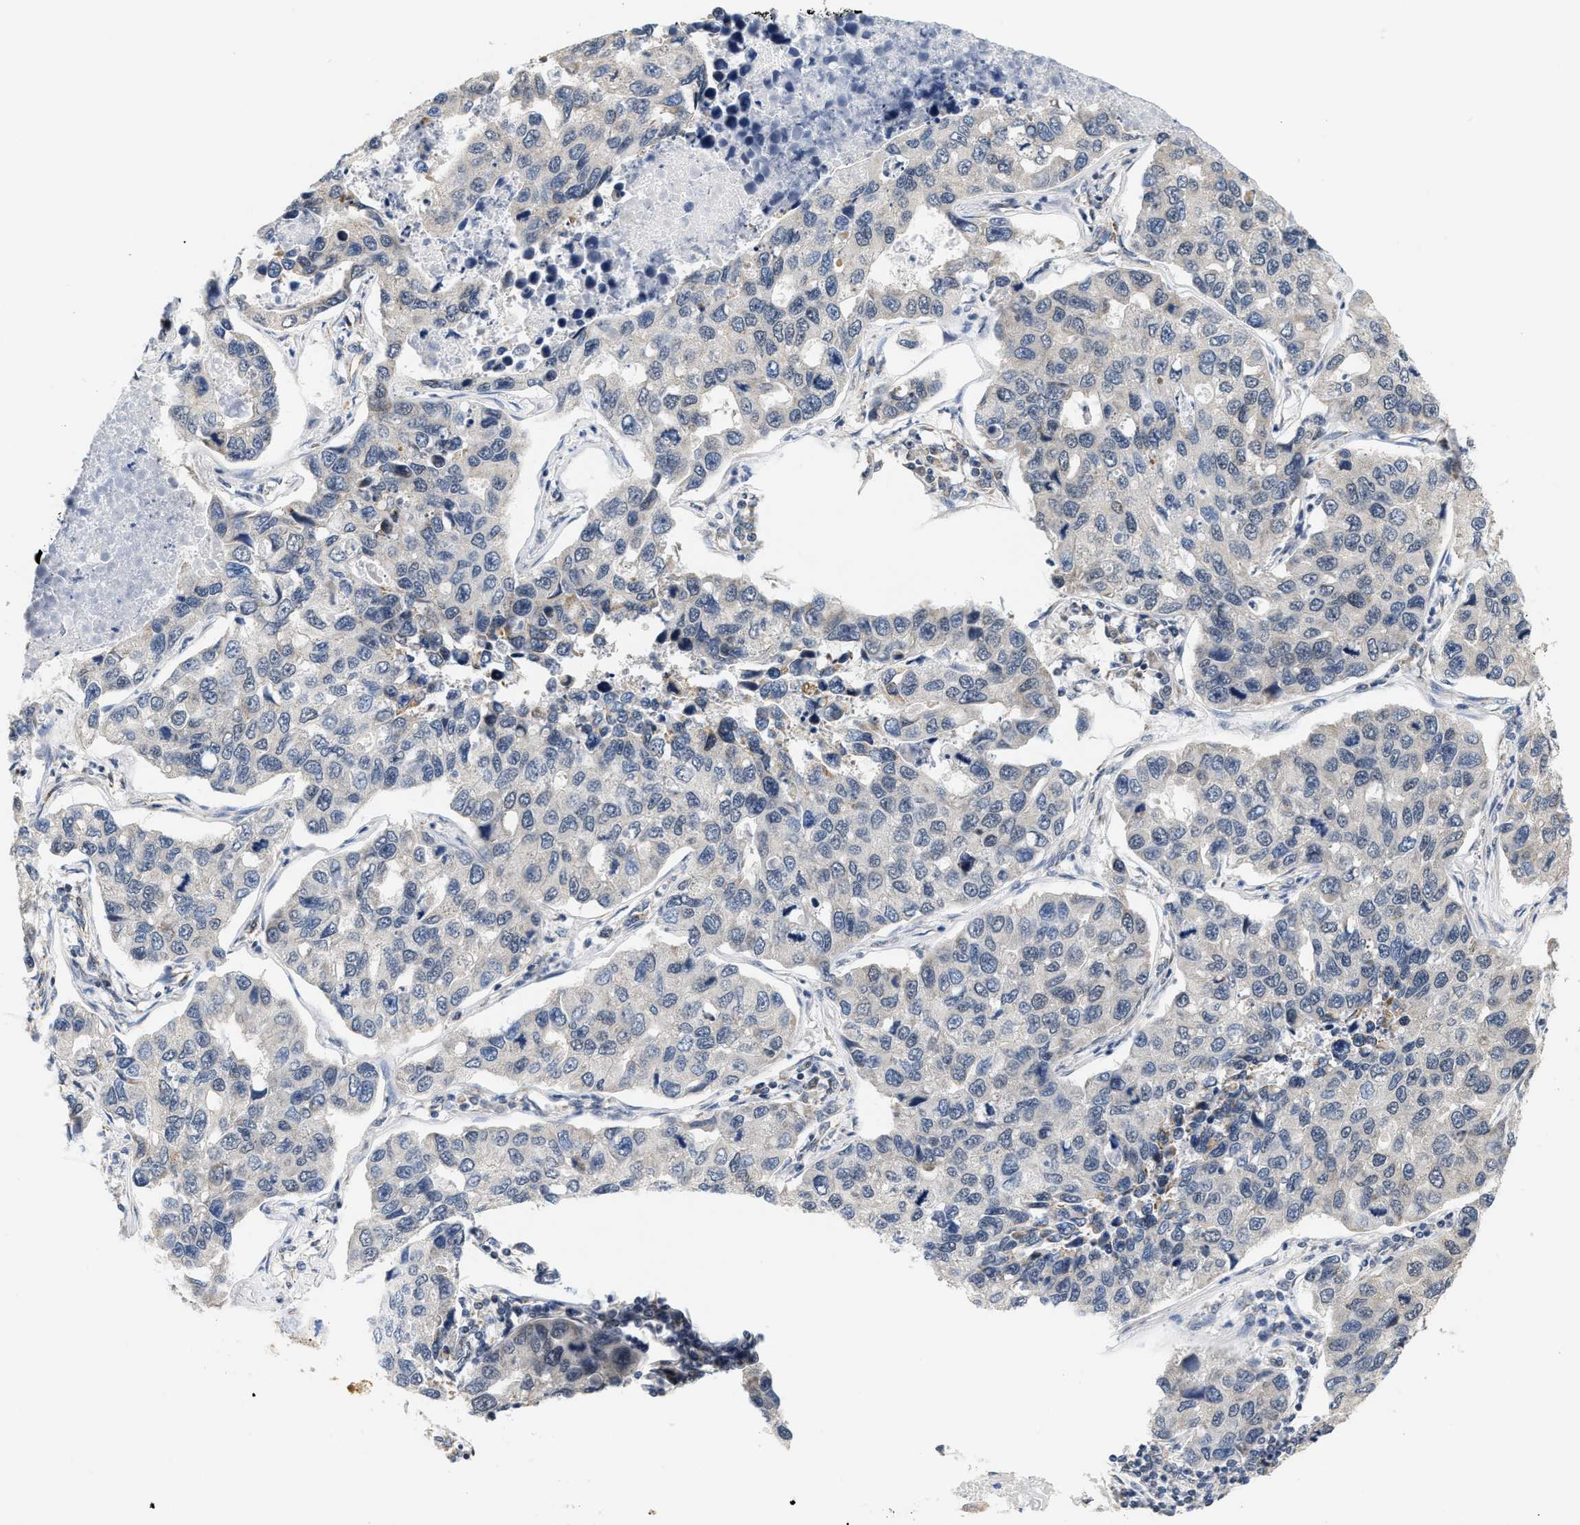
{"staining": {"intensity": "negative", "quantity": "none", "location": "none"}, "tissue": "lung cancer", "cell_type": "Tumor cells", "image_type": "cancer", "snomed": [{"axis": "morphology", "description": "Adenocarcinoma, NOS"}, {"axis": "topography", "description": "Lung"}], "caption": "Histopathology image shows no significant protein staining in tumor cells of lung cancer.", "gene": "GIGYF1", "patient": {"sex": "male", "age": 64}}